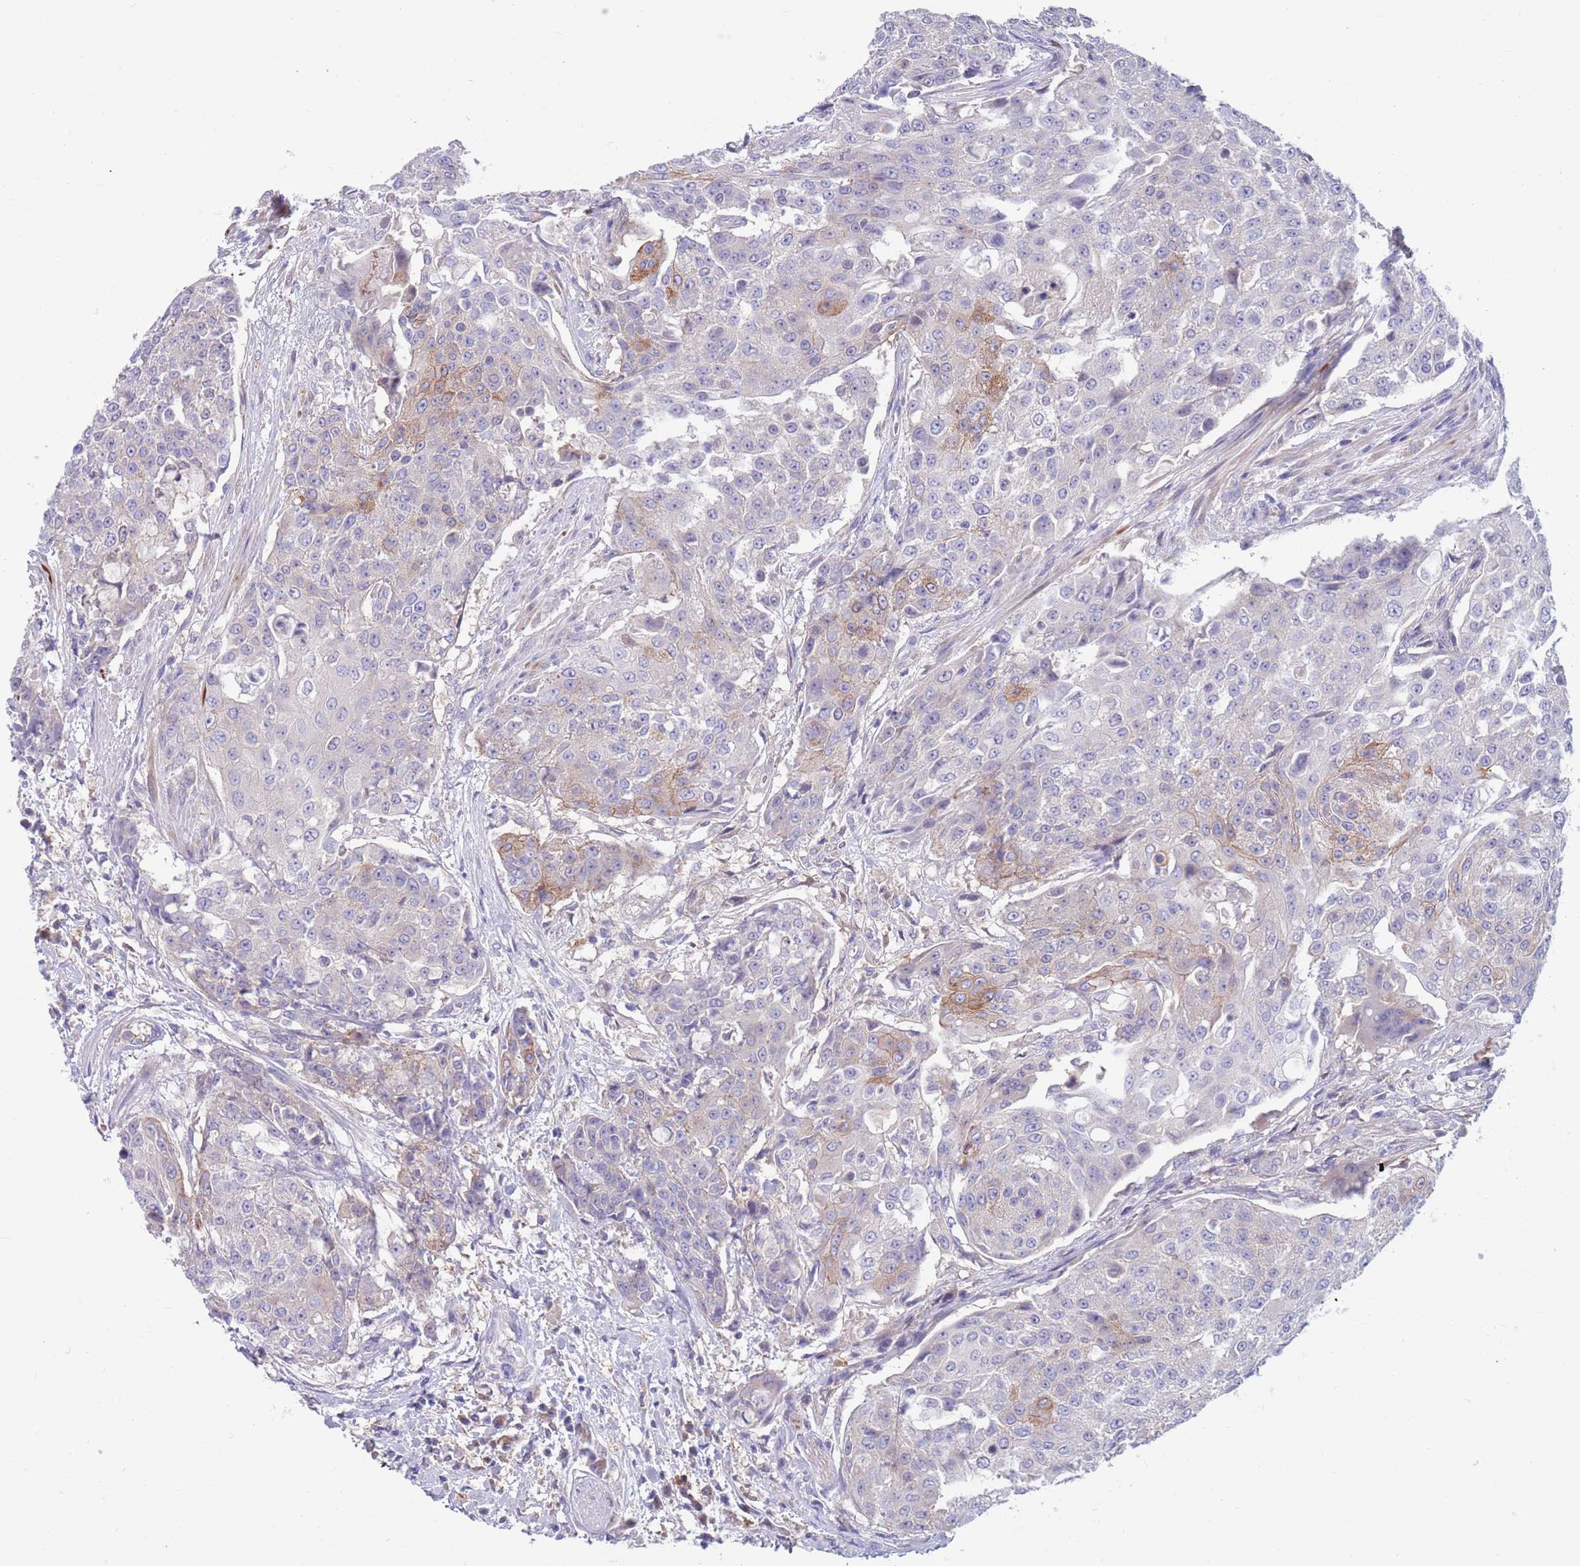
{"staining": {"intensity": "moderate", "quantity": "<25%", "location": "cytoplasmic/membranous"}, "tissue": "urothelial cancer", "cell_type": "Tumor cells", "image_type": "cancer", "snomed": [{"axis": "morphology", "description": "Urothelial carcinoma, High grade"}, {"axis": "topography", "description": "Urinary bladder"}], "caption": "Brown immunohistochemical staining in human high-grade urothelial carcinoma demonstrates moderate cytoplasmic/membranous positivity in approximately <25% of tumor cells.", "gene": "KLHL29", "patient": {"sex": "female", "age": 63}}